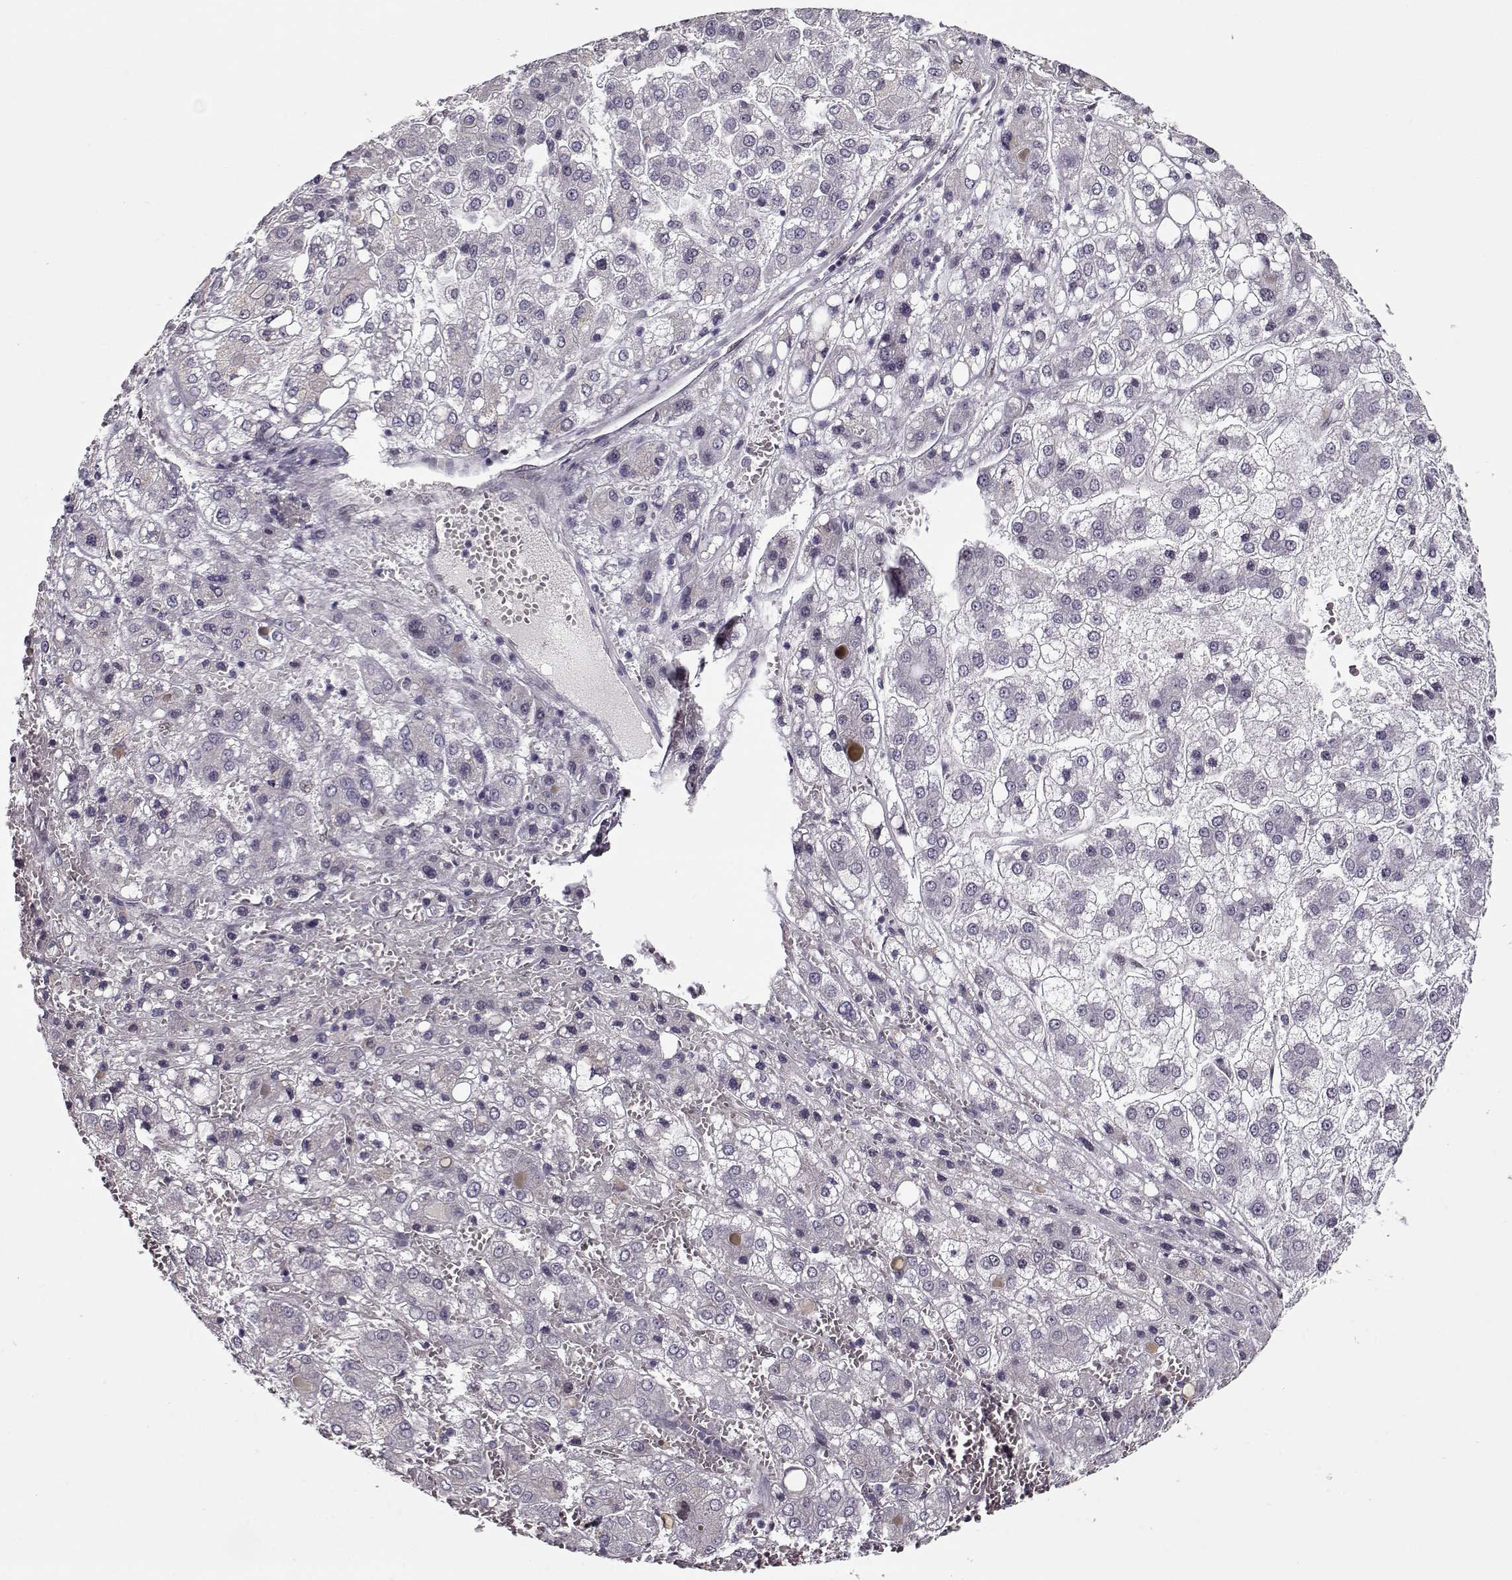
{"staining": {"intensity": "negative", "quantity": "none", "location": "none"}, "tissue": "liver cancer", "cell_type": "Tumor cells", "image_type": "cancer", "snomed": [{"axis": "morphology", "description": "Carcinoma, Hepatocellular, NOS"}, {"axis": "topography", "description": "Liver"}], "caption": "Histopathology image shows no significant protein expression in tumor cells of liver hepatocellular carcinoma. The staining is performed using DAB brown chromogen with nuclei counter-stained in using hematoxylin.", "gene": "PRMT8", "patient": {"sex": "male", "age": 73}}